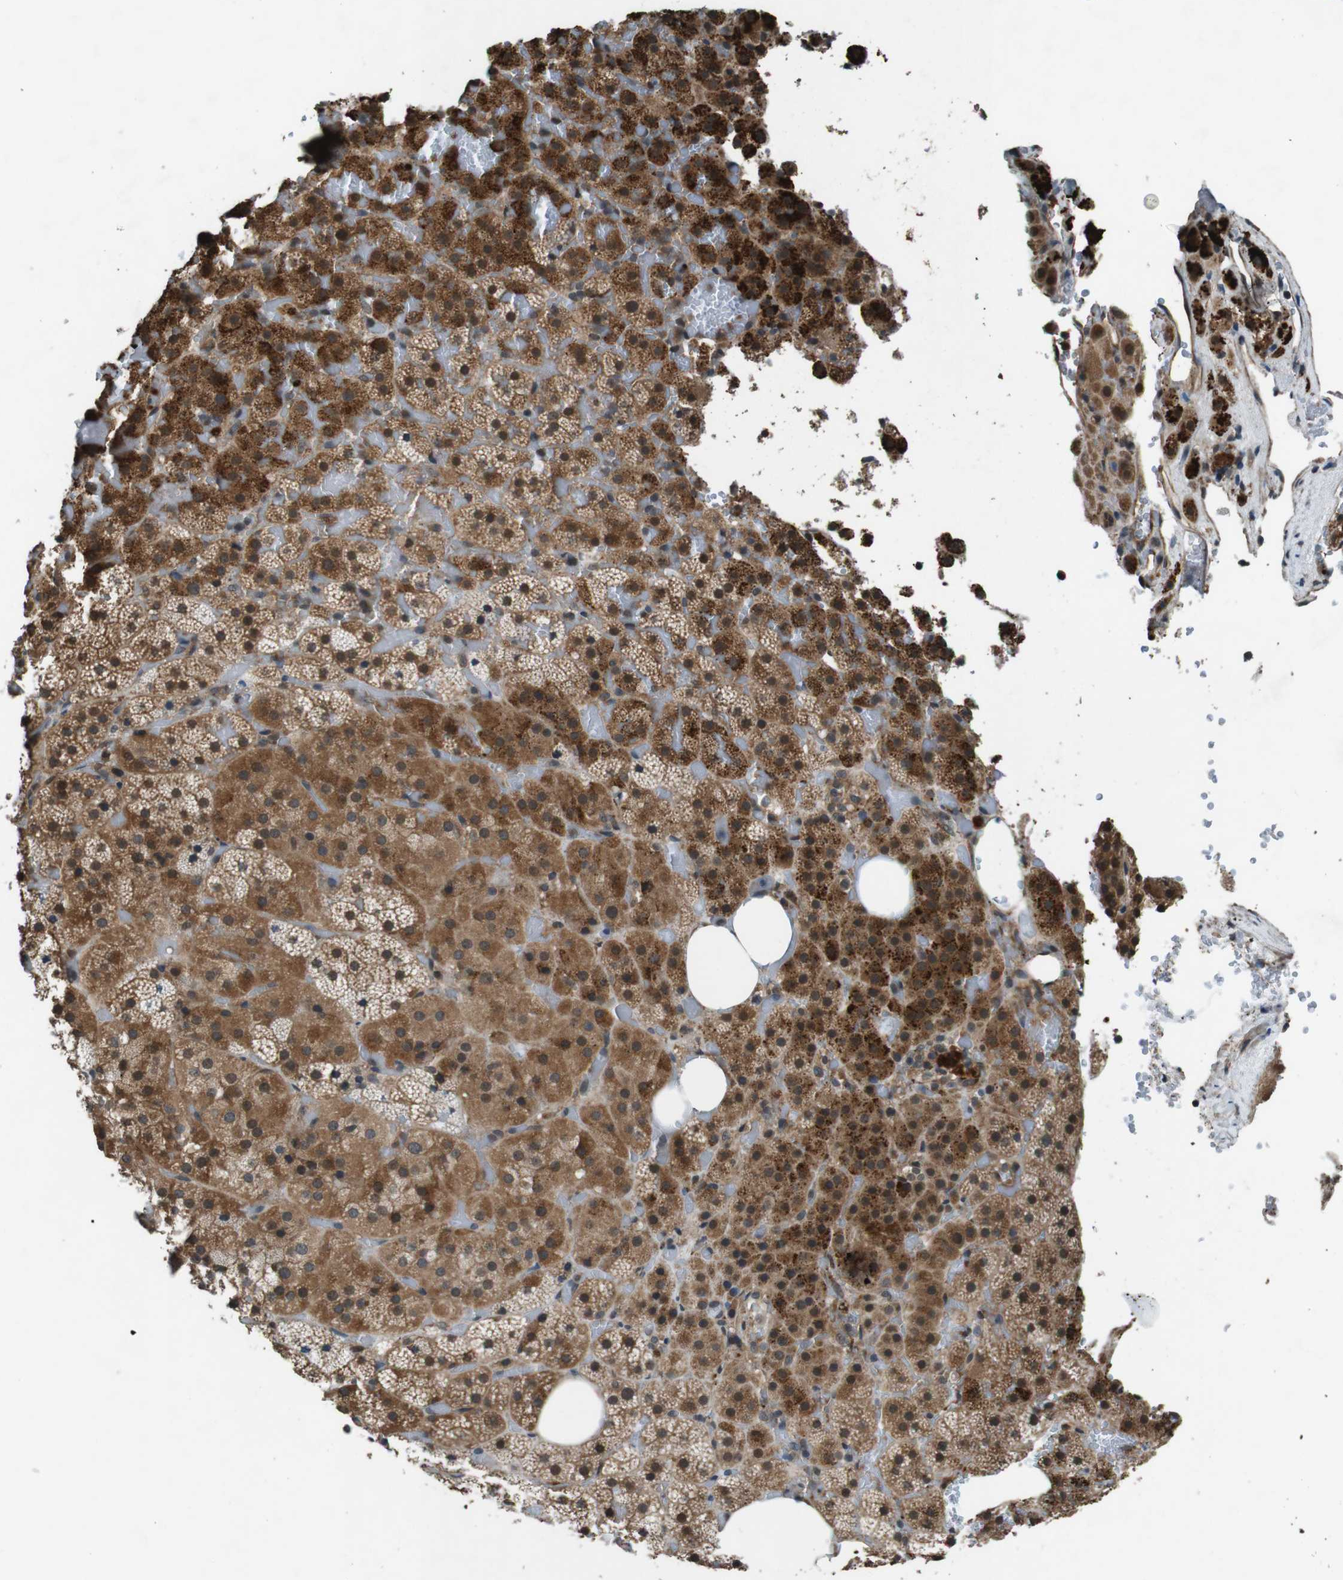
{"staining": {"intensity": "moderate", "quantity": ">75%", "location": "cytoplasmic/membranous,nuclear"}, "tissue": "adrenal gland", "cell_type": "Glandular cells", "image_type": "normal", "snomed": [{"axis": "morphology", "description": "Normal tissue, NOS"}, {"axis": "topography", "description": "Adrenal gland"}], "caption": "Normal adrenal gland shows moderate cytoplasmic/membranous,nuclear staining in about >75% of glandular cells, visualized by immunohistochemistry.", "gene": "SOCS1", "patient": {"sex": "female", "age": 59}}